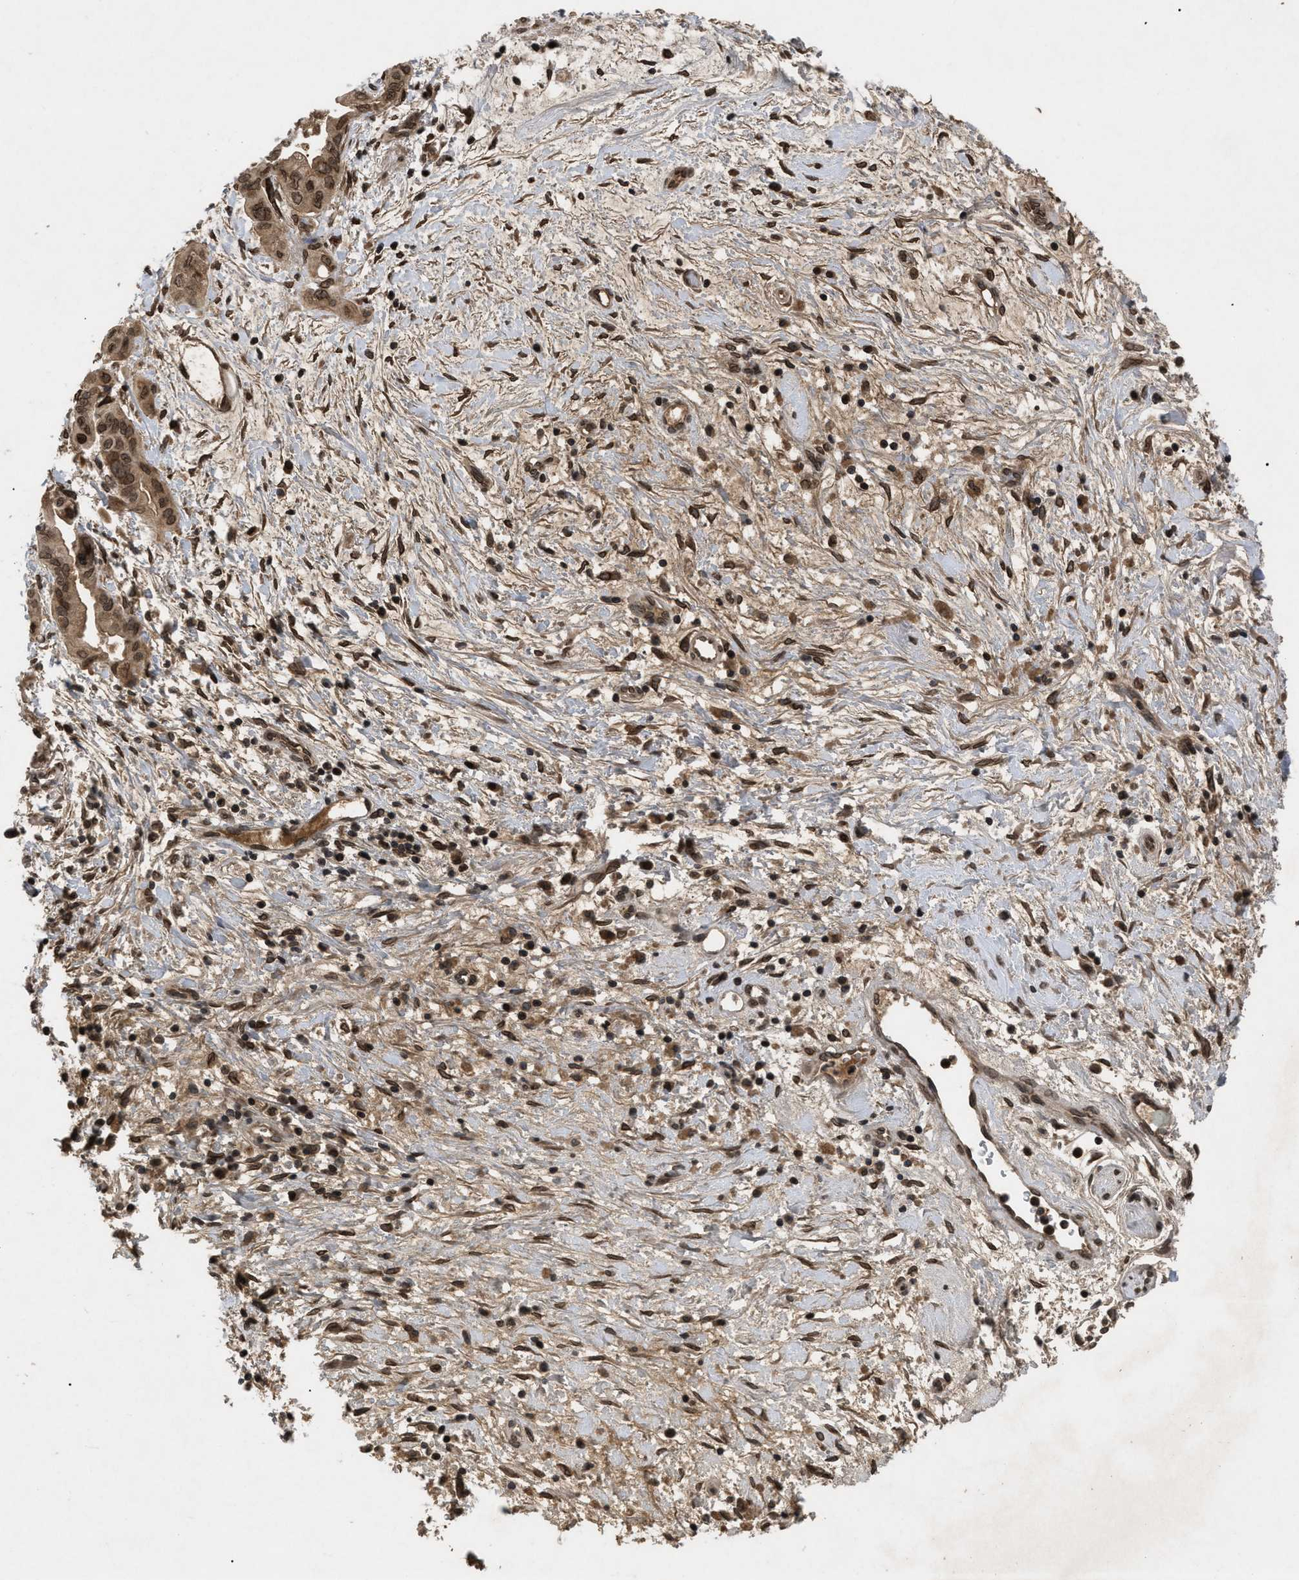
{"staining": {"intensity": "moderate", "quantity": ">75%", "location": "cytoplasmic/membranous,nuclear"}, "tissue": "pancreatic cancer", "cell_type": "Tumor cells", "image_type": "cancer", "snomed": [{"axis": "morphology", "description": "Adenocarcinoma, NOS"}, {"axis": "topography", "description": "Pancreas"}], "caption": "DAB immunohistochemical staining of human pancreatic cancer demonstrates moderate cytoplasmic/membranous and nuclear protein staining in approximately >75% of tumor cells.", "gene": "CRY1", "patient": {"sex": "female", "age": 75}}